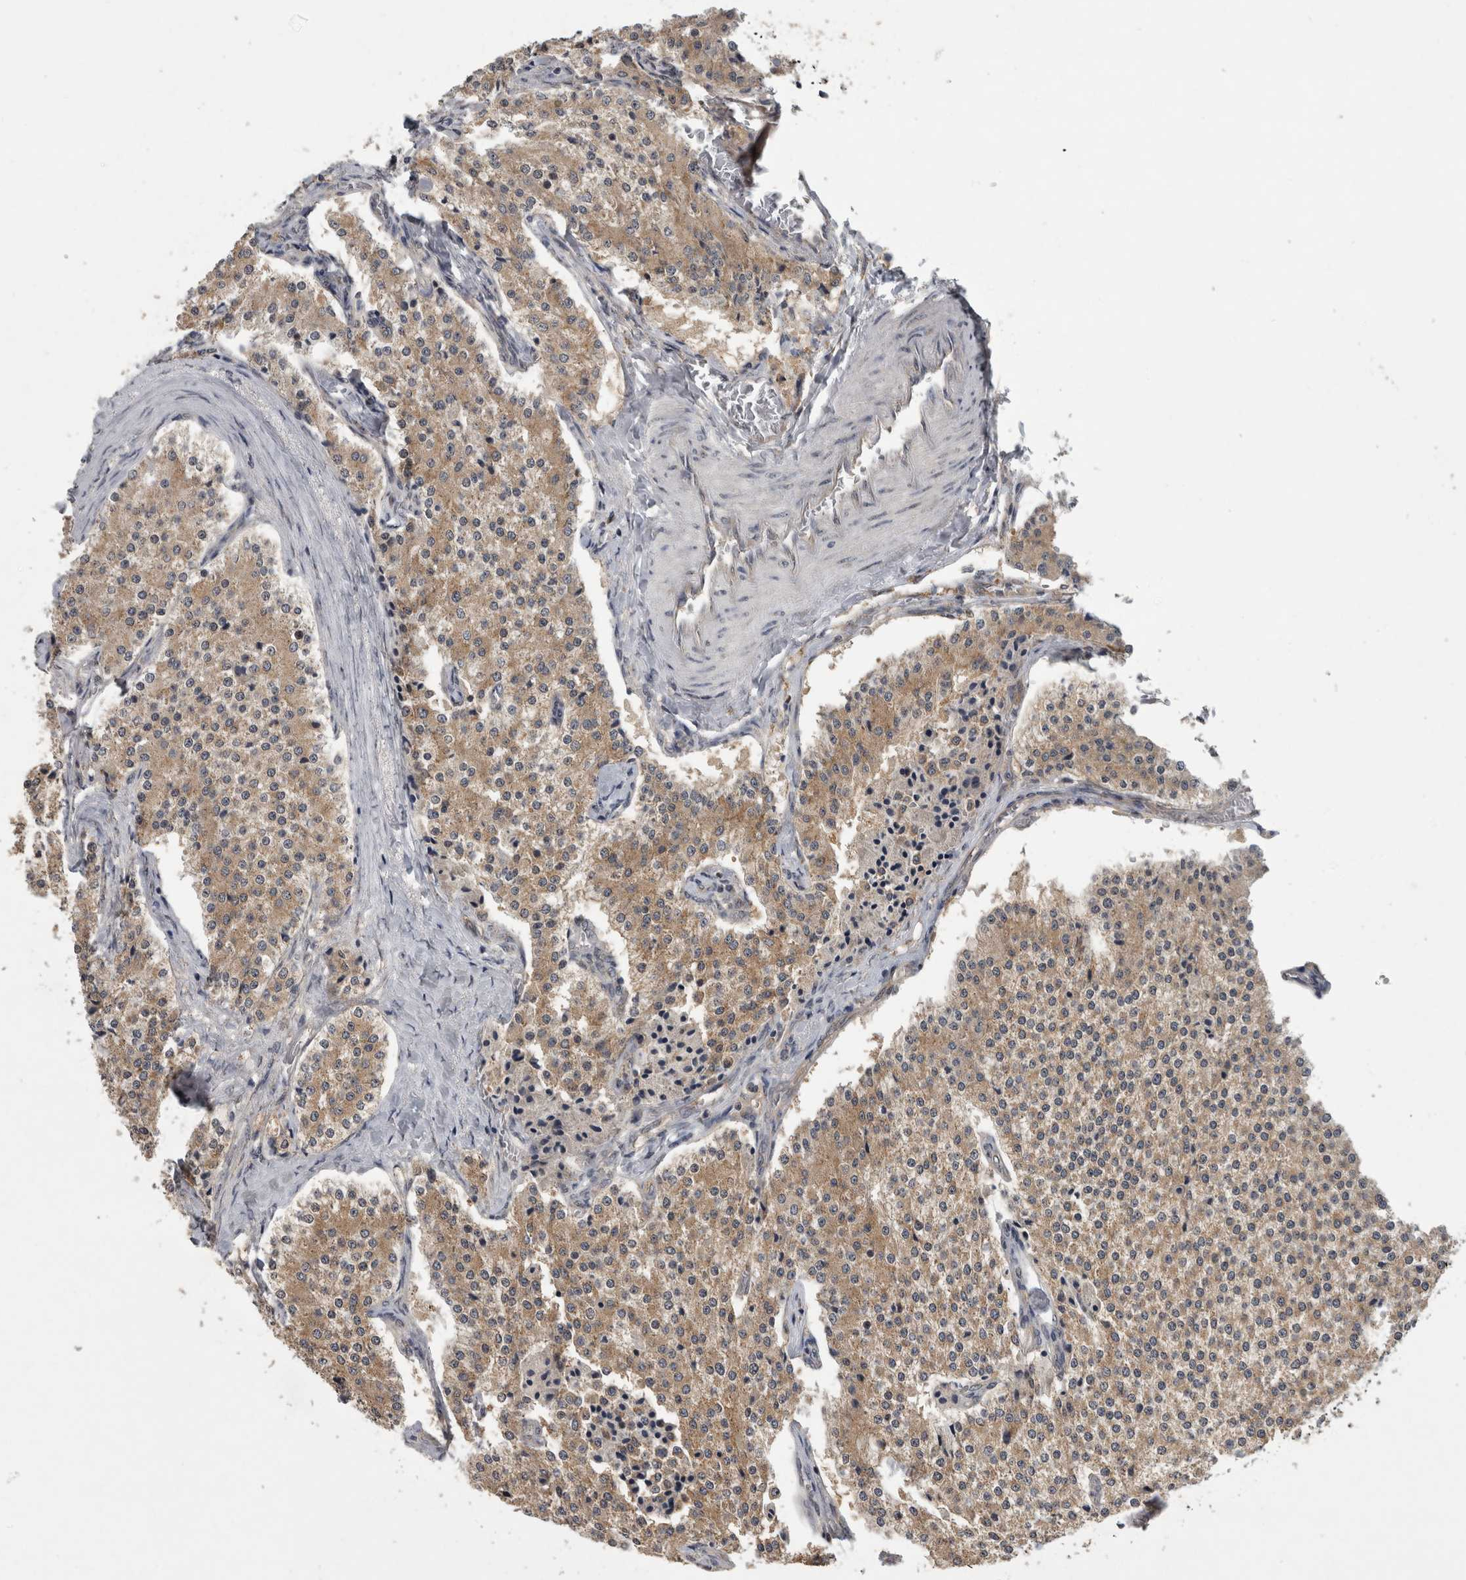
{"staining": {"intensity": "weak", "quantity": ">75%", "location": "cytoplasmic/membranous"}, "tissue": "carcinoid", "cell_type": "Tumor cells", "image_type": "cancer", "snomed": [{"axis": "morphology", "description": "Carcinoid, malignant, NOS"}, {"axis": "topography", "description": "Colon"}], "caption": "Immunohistochemical staining of human carcinoid (malignant) demonstrates low levels of weak cytoplasmic/membranous protein staining in about >75% of tumor cells.", "gene": "ATXN2", "patient": {"sex": "female", "age": 52}}